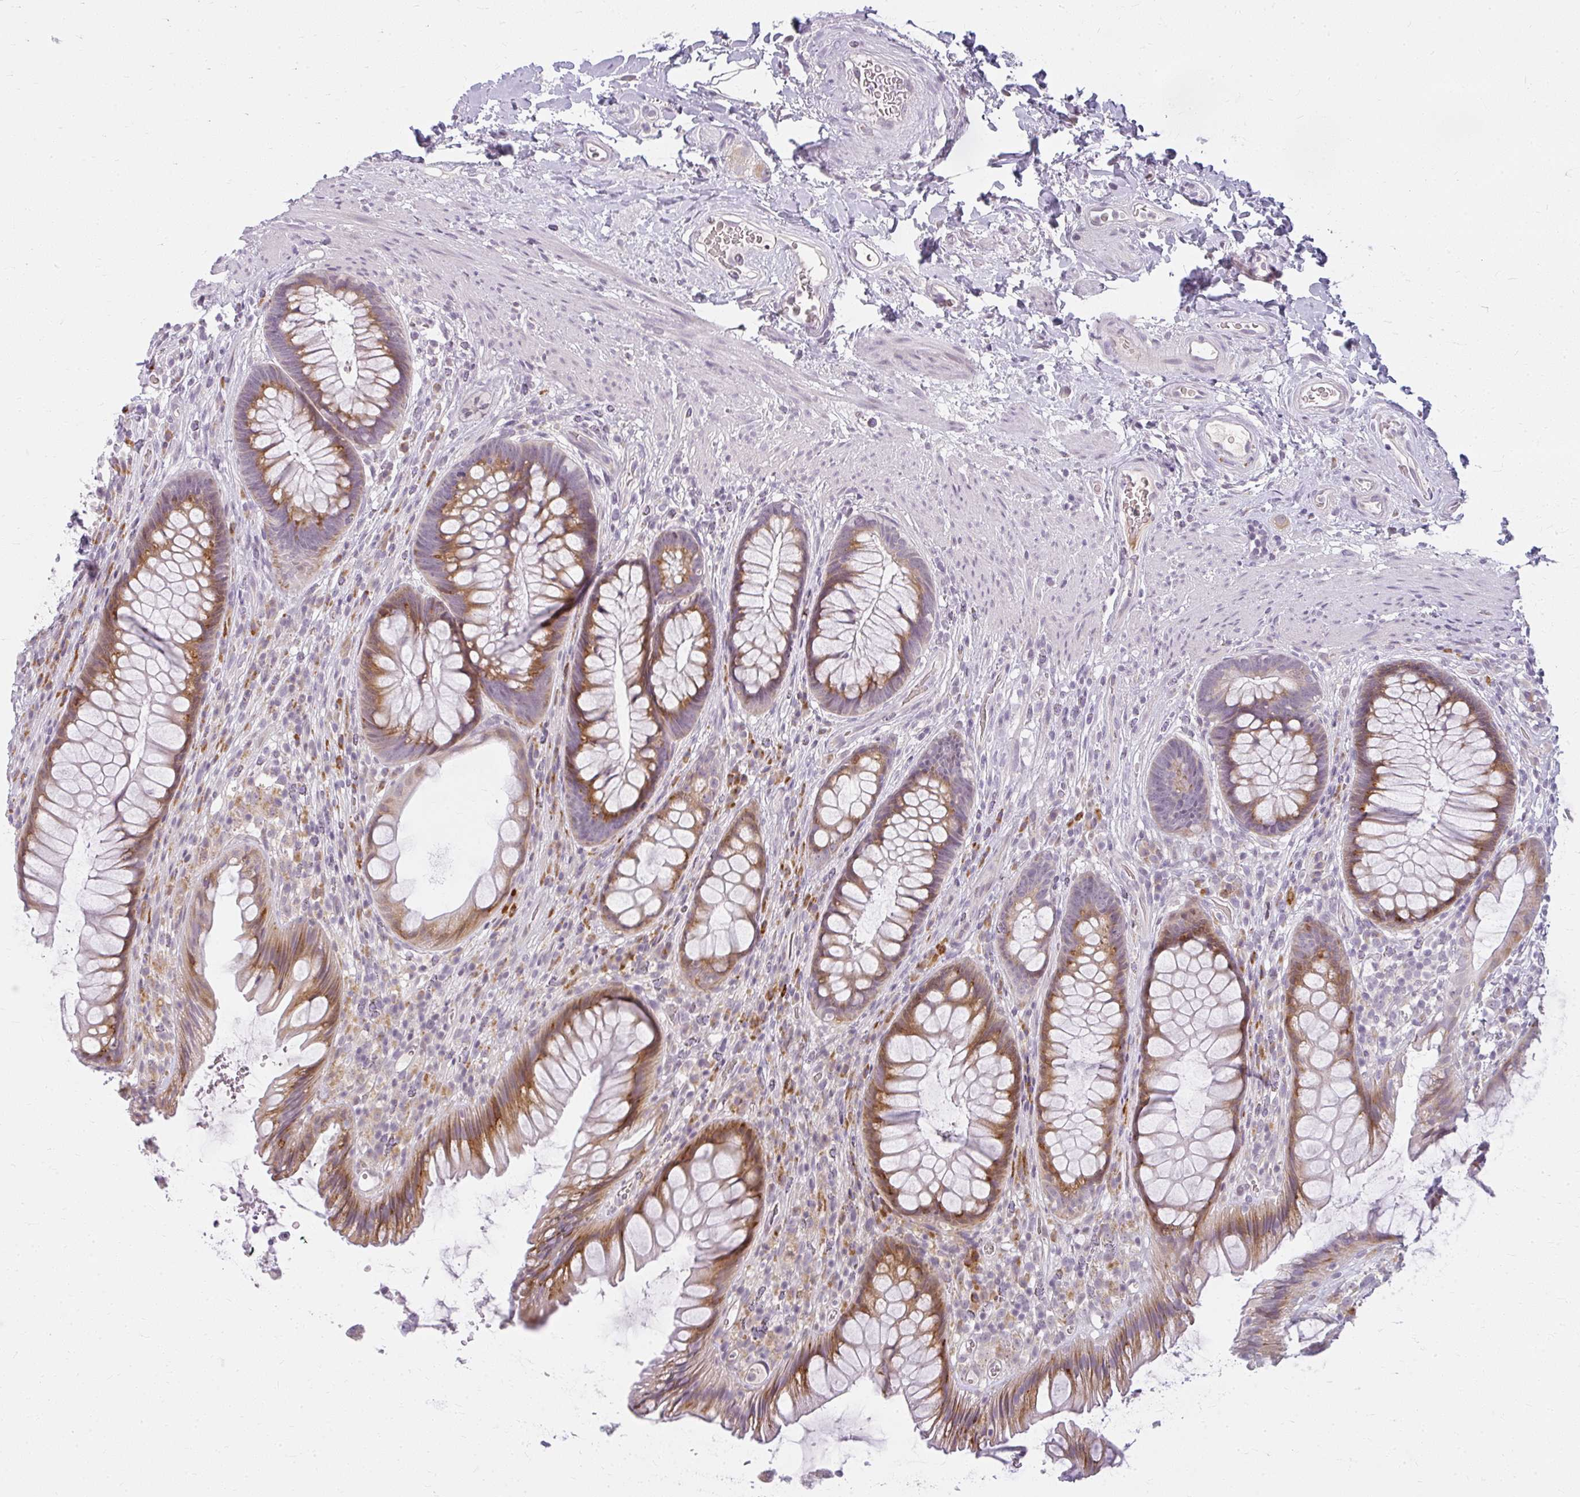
{"staining": {"intensity": "moderate", "quantity": ">75%", "location": "cytoplasmic/membranous"}, "tissue": "rectum", "cell_type": "Glandular cells", "image_type": "normal", "snomed": [{"axis": "morphology", "description": "Normal tissue, NOS"}, {"axis": "topography", "description": "Rectum"}], "caption": "Immunohistochemistry (IHC) of unremarkable human rectum reveals medium levels of moderate cytoplasmic/membranous staining in about >75% of glandular cells.", "gene": "ZFYVE26", "patient": {"sex": "male", "age": 53}}